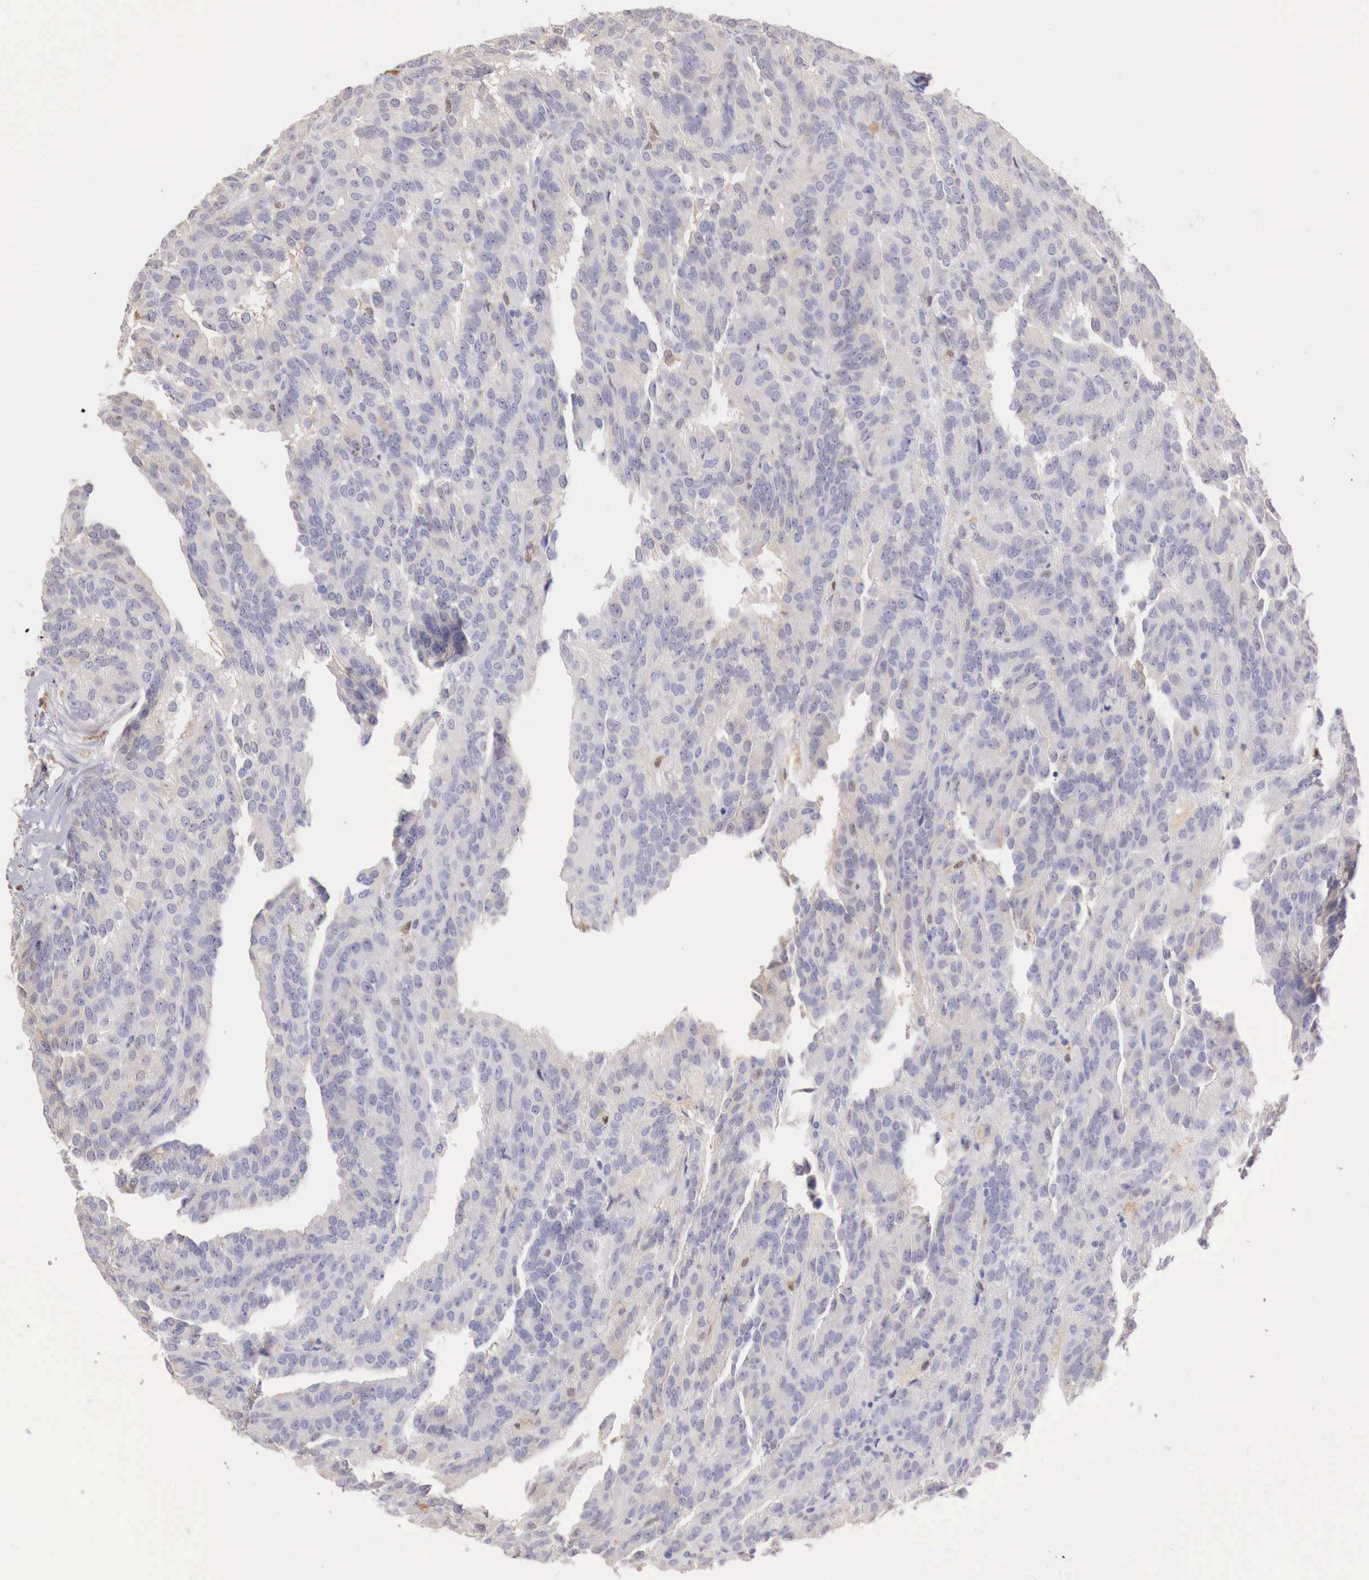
{"staining": {"intensity": "negative", "quantity": "none", "location": "none"}, "tissue": "renal cancer", "cell_type": "Tumor cells", "image_type": "cancer", "snomed": [{"axis": "morphology", "description": "Adenocarcinoma, NOS"}, {"axis": "topography", "description": "Kidney"}], "caption": "This image is of adenocarcinoma (renal) stained with immunohistochemistry to label a protein in brown with the nuclei are counter-stained blue. There is no expression in tumor cells. Nuclei are stained in blue.", "gene": "RENBP", "patient": {"sex": "male", "age": 46}}